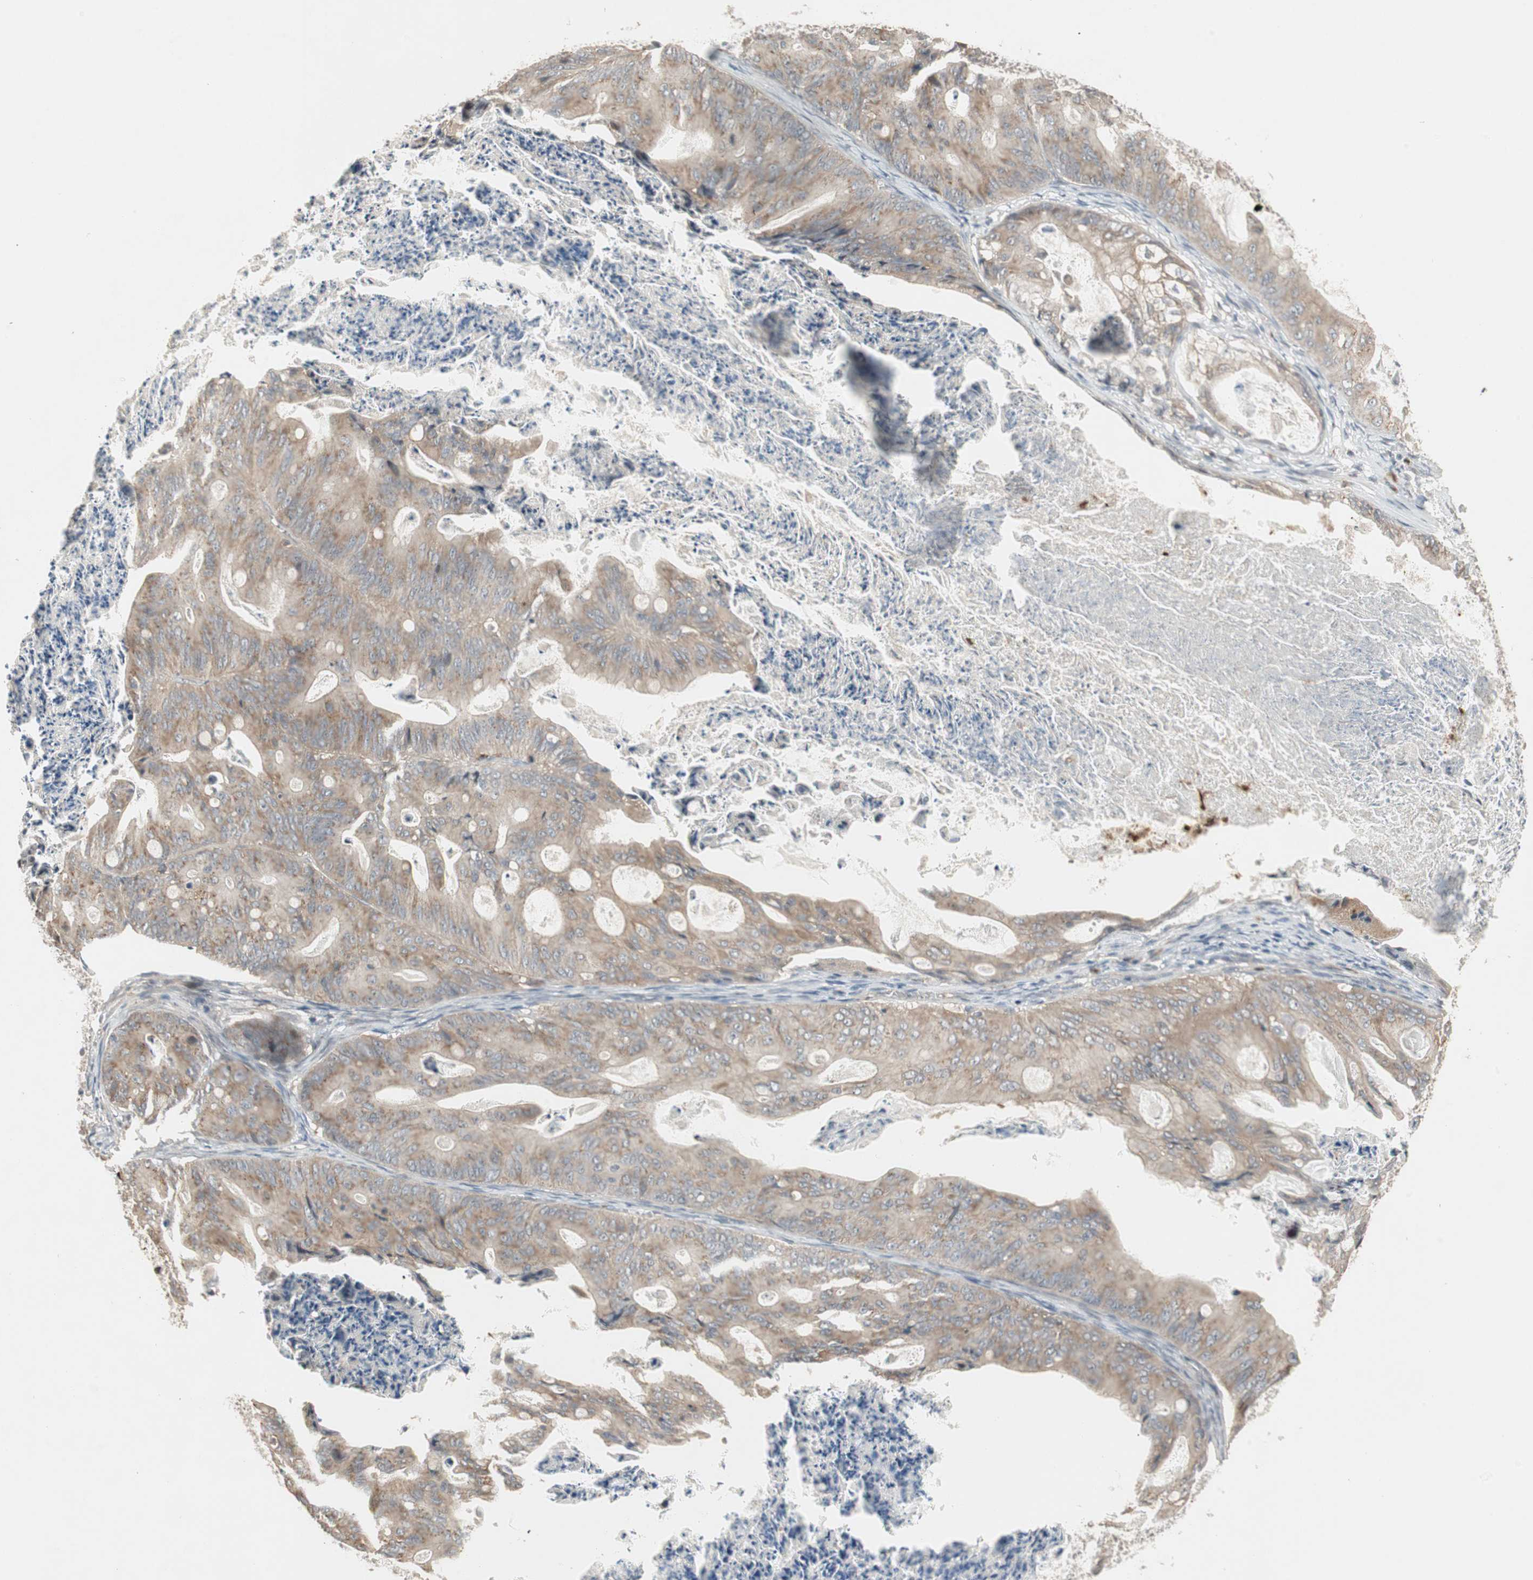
{"staining": {"intensity": "weak", "quantity": ">75%", "location": "cytoplasmic/membranous"}, "tissue": "ovarian cancer", "cell_type": "Tumor cells", "image_type": "cancer", "snomed": [{"axis": "morphology", "description": "Cystadenocarcinoma, mucinous, NOS"}, {"axis": "topography", "description": "Ovary"}], "caption": "Protein analysis of ovarian cancer (mucinous cystadenocarcinoma) tissue displays weak cytoplasmic/membranous expression in approximately >75% of tumor cells. (DAB IHC, brown staining for protein, blue staining for nuclei).", "gene": "SNX4", "patient": {"sex": "female", "age": 37}}